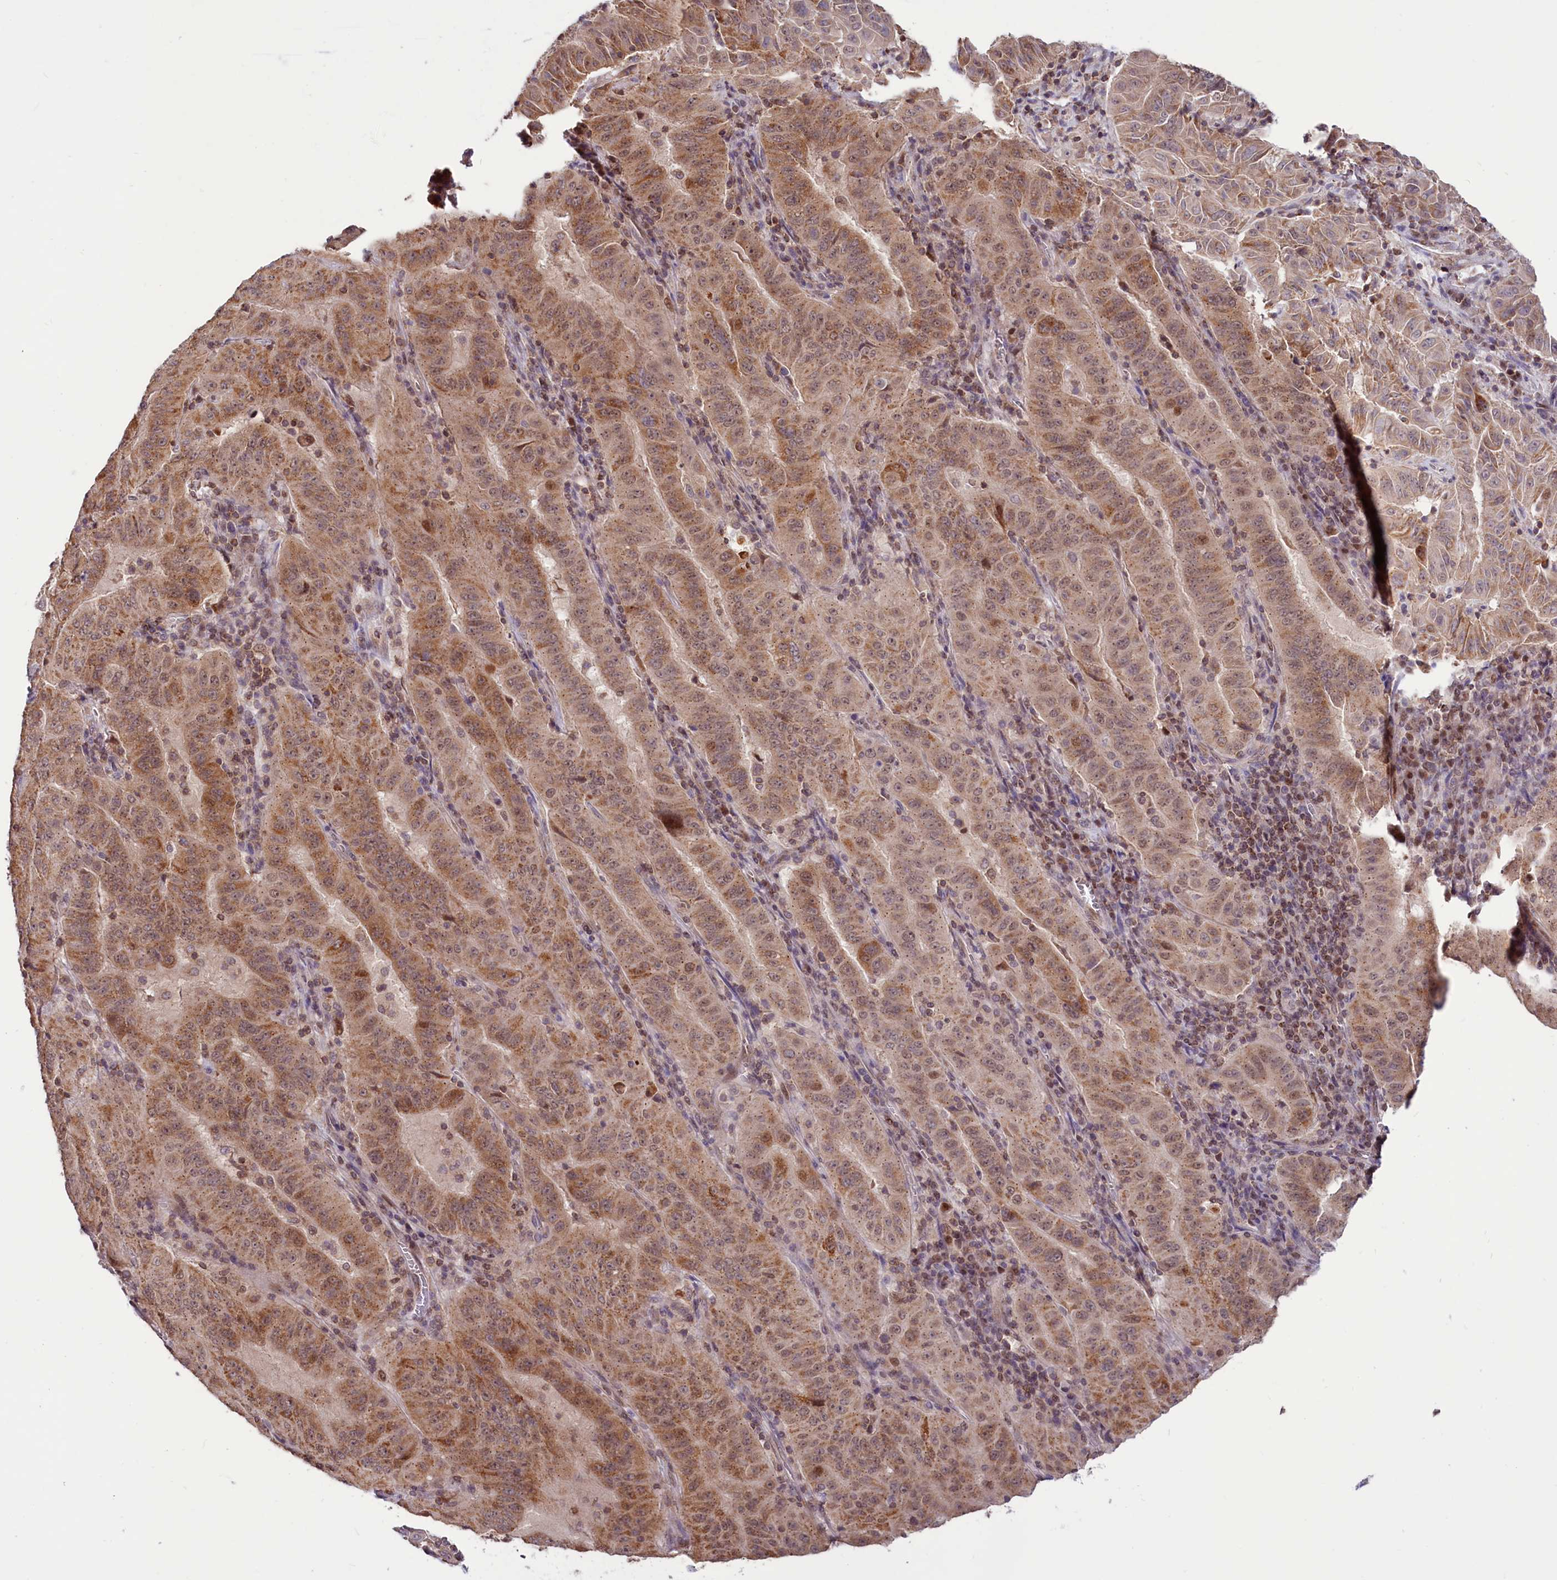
{"staining": {"intensity": "moderate", "quantity": ">75%", "location": "cytoplasmic/membranous"}, "tissue": "pancreatic cancer", "cell_type": "Tumor cells", "image_type": "cancer", "snomed": [{"axis": "morphology", "description": "Adenocarcinoma, NOS"}, {"axis": "topography", "description": "Pancreas"}], "caption": "The photomicrograph demonstrates immunohistochemical staining of adenocarcinoma (pancreatic). There is moderate cytoplasmic/membranous expression is appreciated in approximately >75% of tumor cells.", "gene": "PHC3", "patient": {"sex": "male", "age": 63}}